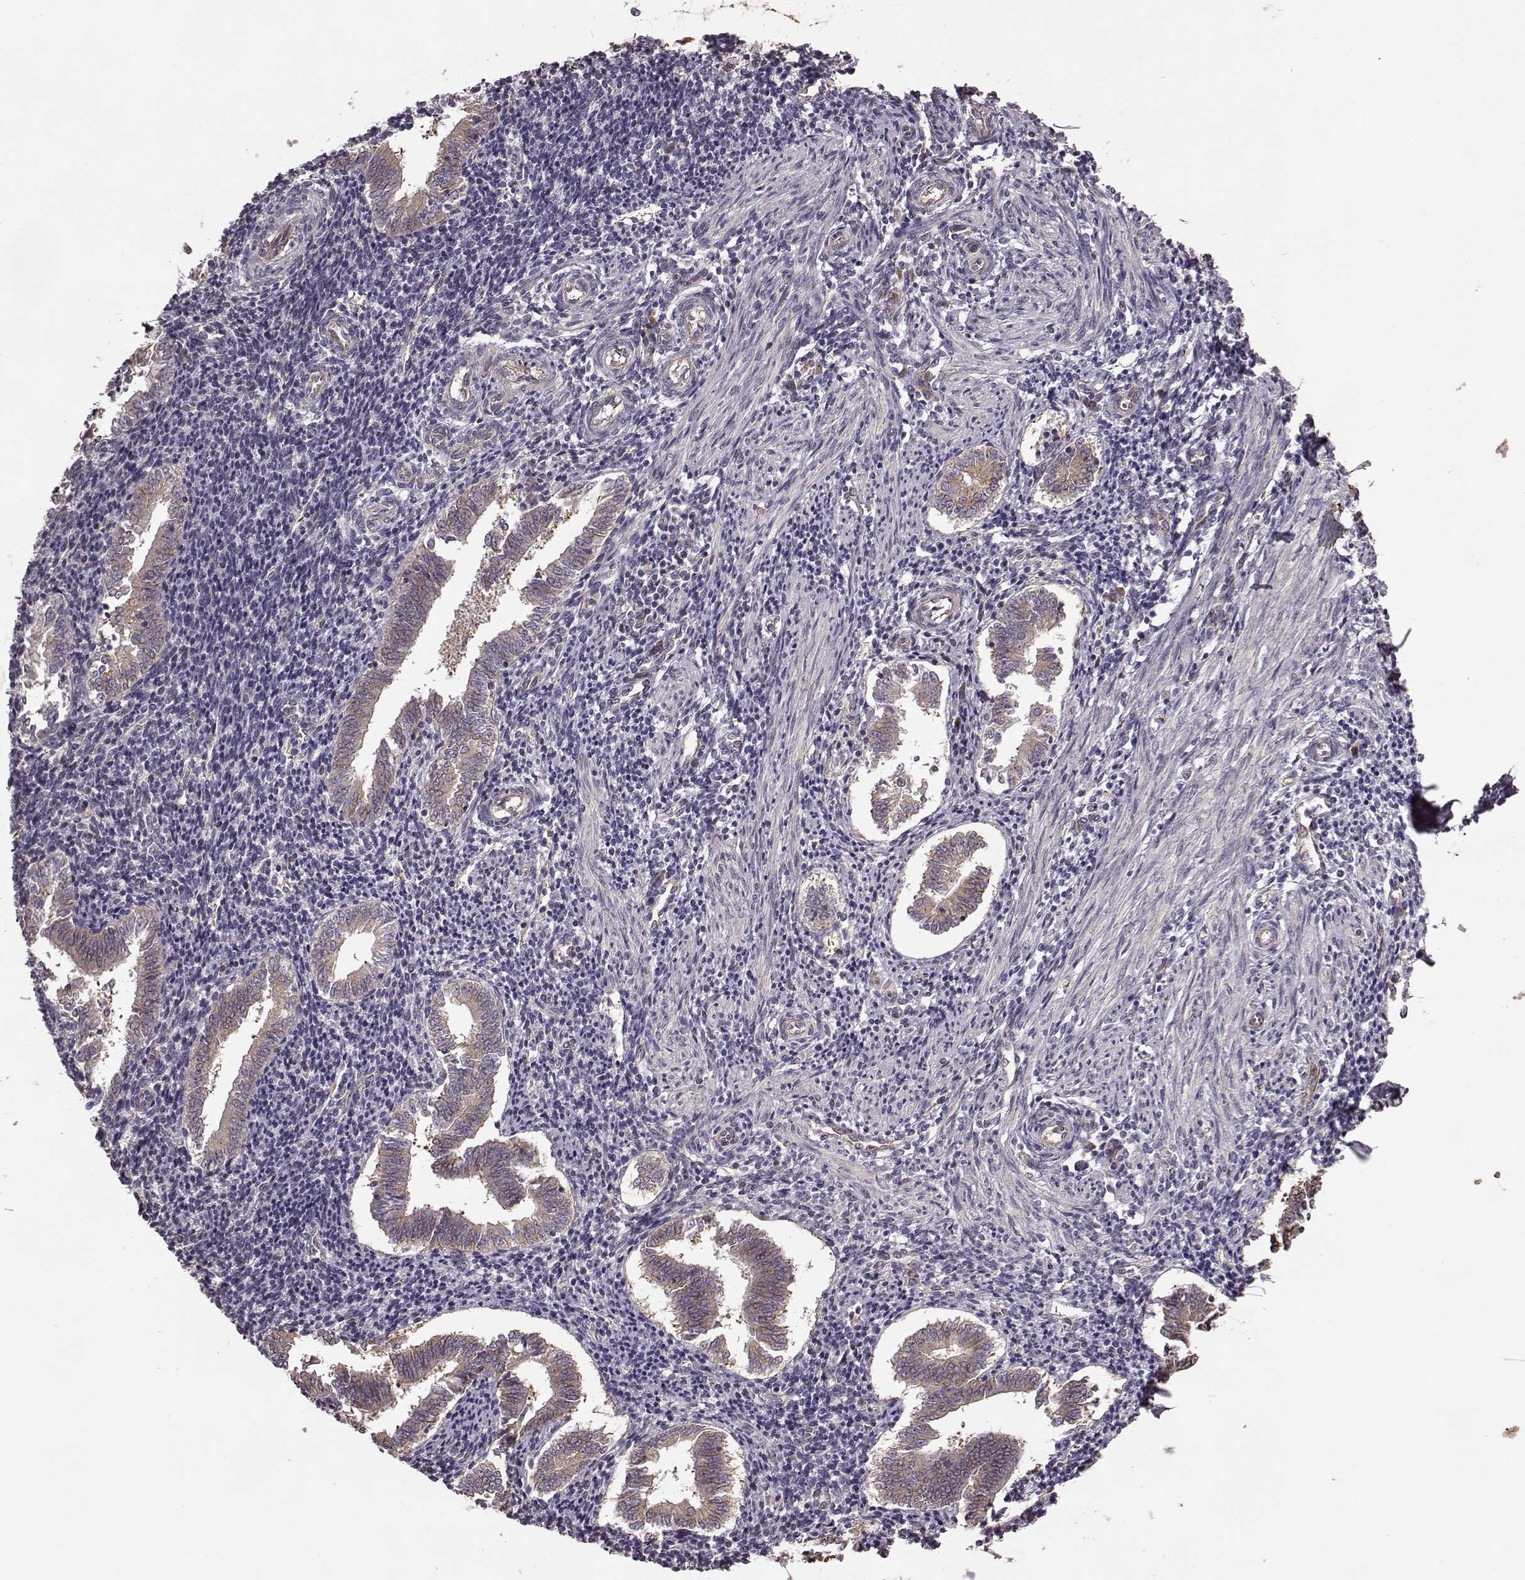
{"staining": {"intensity": "negative", "quantity": "none", "location": "none"}, "tissue": "endometrium", "cell_type": "Cells in endometrial stroma", "image_type": "normal", "snomed": [{"axis": "morphology", "description": "Normal tissue, NOS"}, {"axis": "topography", "description": "Endometrium"}], "caption": "This image is of normal endometrium stained with immunohistochemistry to label a protein in brown with the nuclei are counter-stained blue. There is no staining in cells in endometrial stroma.", "gene": "NTF3", "patient": {"sex": "female", "age": 25}}